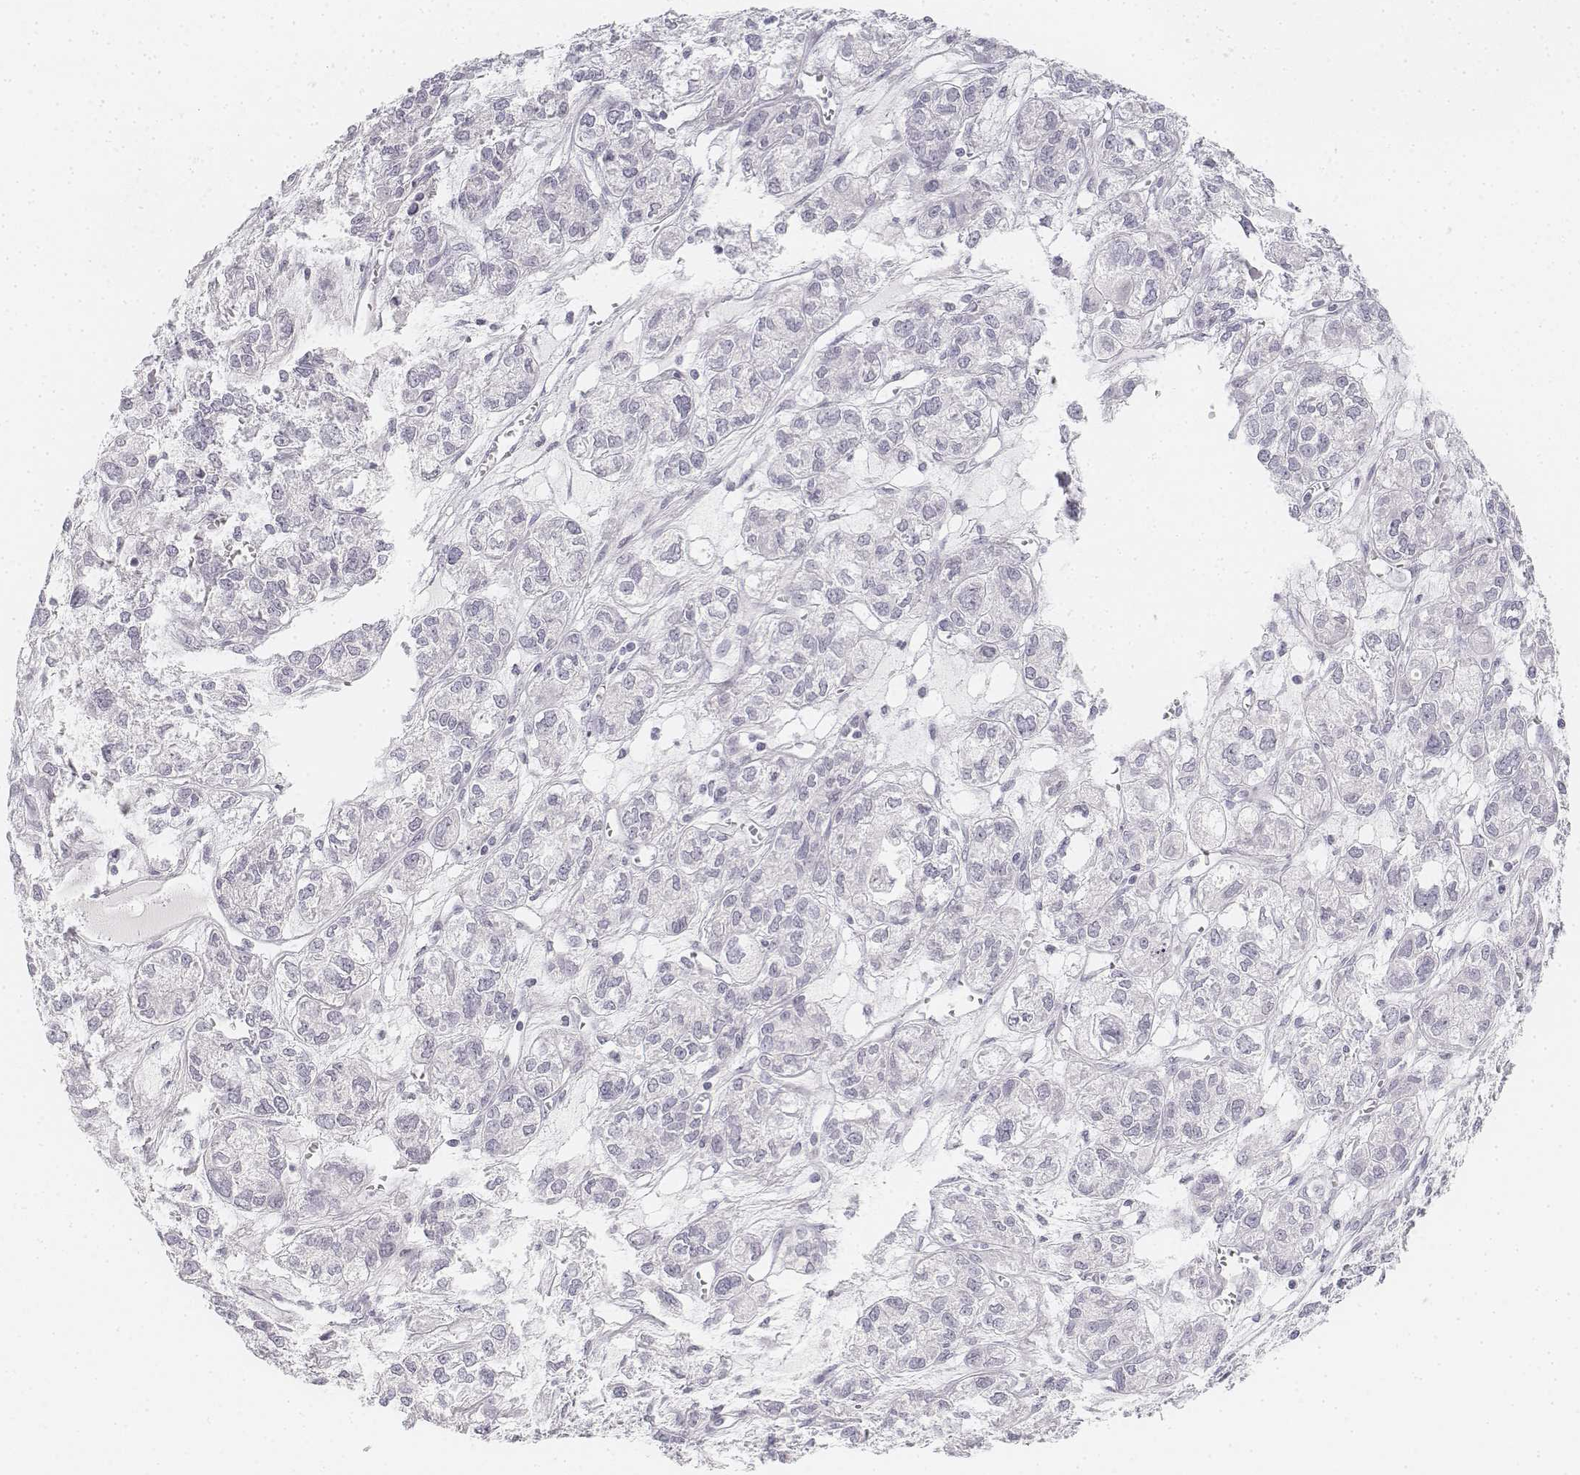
{"staining": {"intensity": "negative", "quantity": "none", "location": "none"}, "tissue": "ovarian cancer", "cell_type": "Tumor cells", "image_type": "cancer", "snomed": [{"axis": "morphology", "description": "Carcinoma, endometroid"}, {"axis": "topography", "description": "Ovary"}], "caption": "Immunohistochemistry (IHC) of ovarian cancer shows no expression in tumor cells.", "gene": "KRT25", "patient": {"sex": "female", "age": 64}}